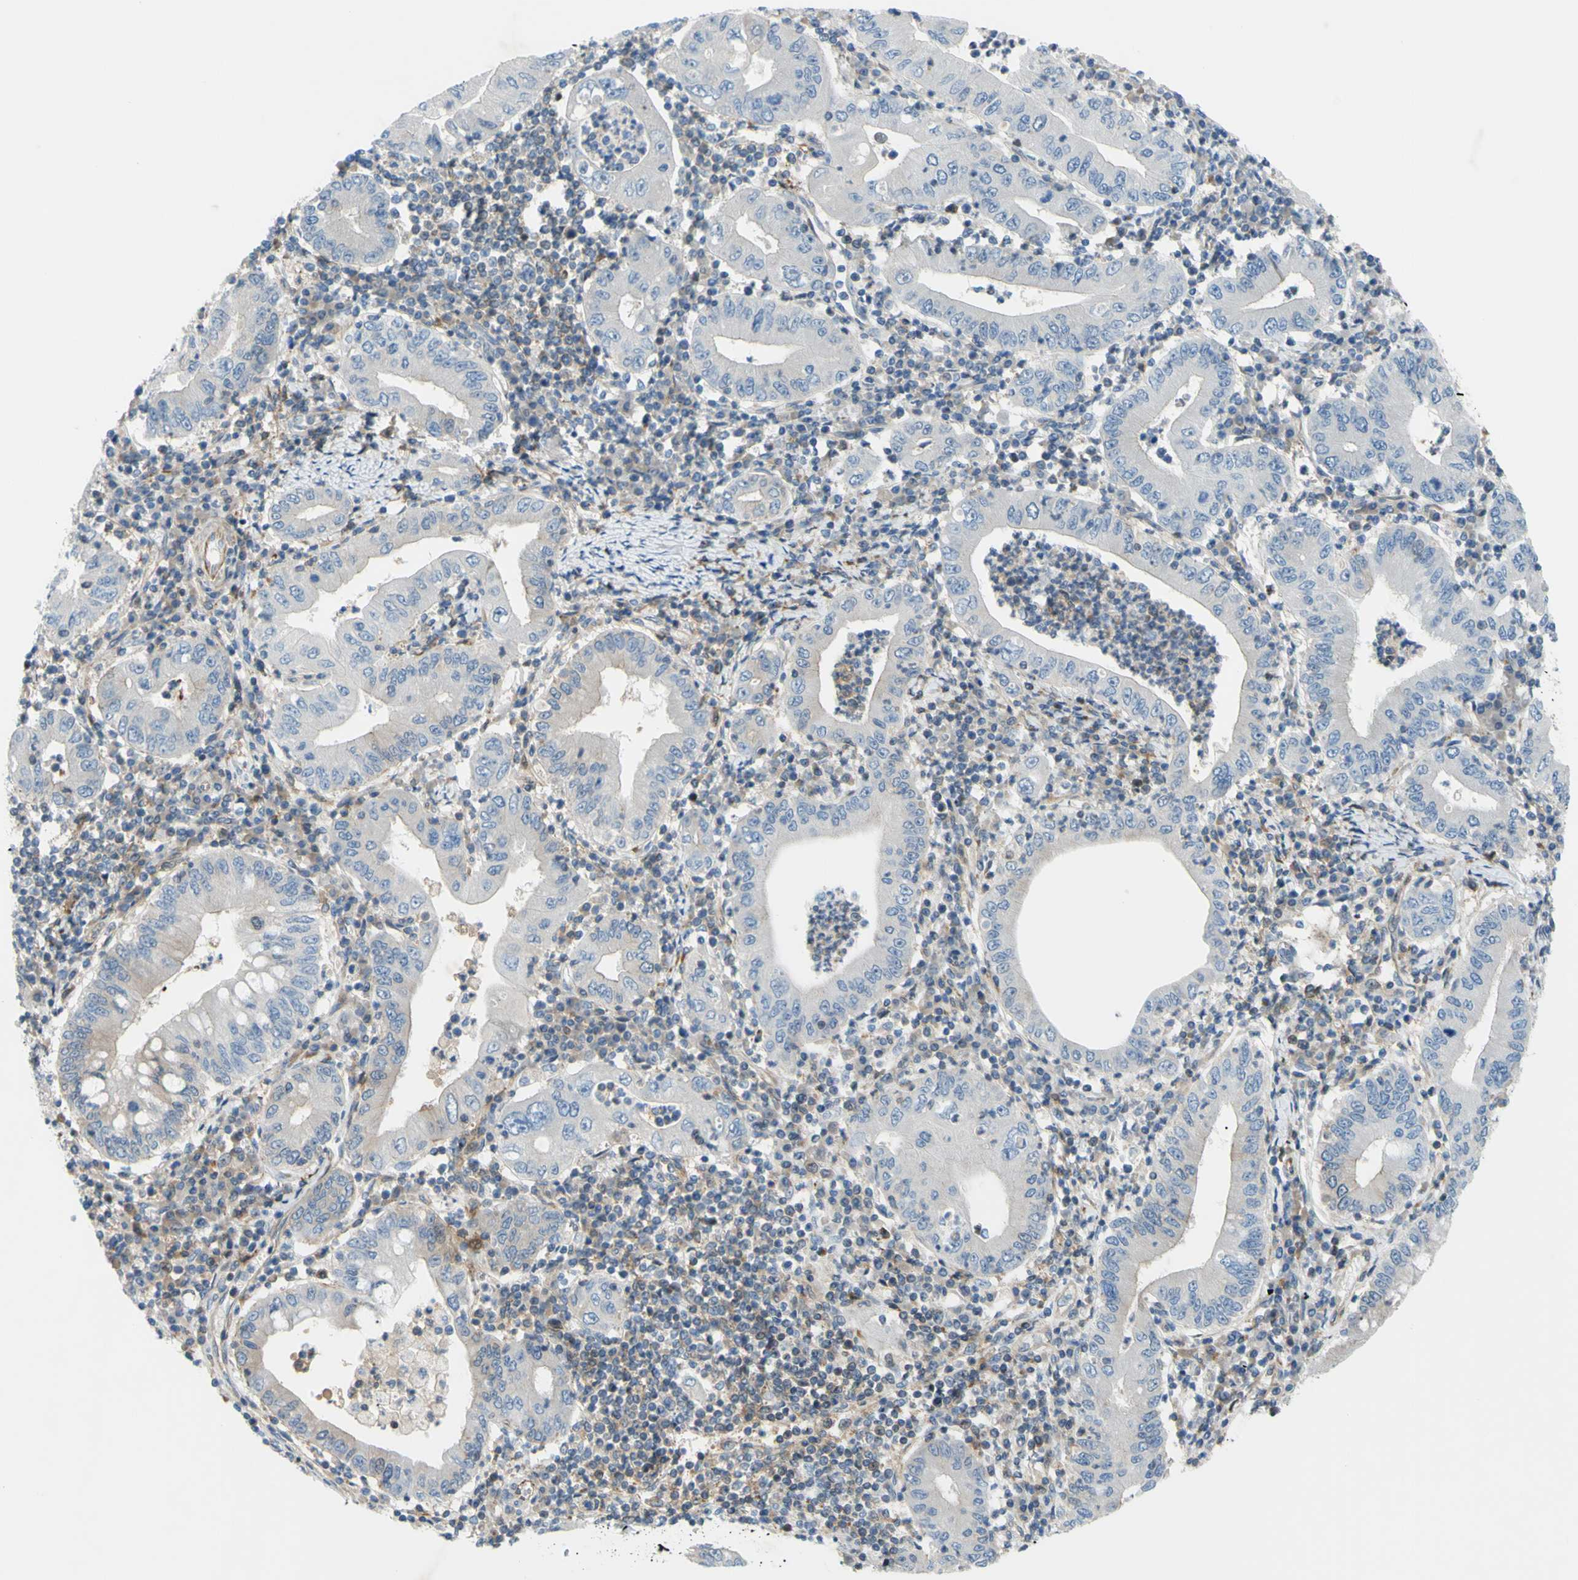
{"staining": {"intensity": "negative", "quantity": "none", "location": "none"}, "tissue": "stomach cancer", "cell_type": "Tumor cells", "image_type": "cancer", "snomed": [{"axis": "morphology", "description": "Normal tissue, NOS"}, {"axis": "morphology", "description": "Adenocarcinoma, NOS"}, {"axis": "topography", "description": "Esophagus"}, {"axis": "topography", "description": "Stomach, upper"}, {"axis": "topography", "description": "Peripheral nerve tissue"}], "caption": "This histopathology image is of stomach adenocarcinoma stained with immunohistochemistry to label a protein in brown with the nuclei are counter-stained blue. There is no staining in tumor cells.", "gene": "PAK2", "patient": {"sex": "male", "age": 62}}